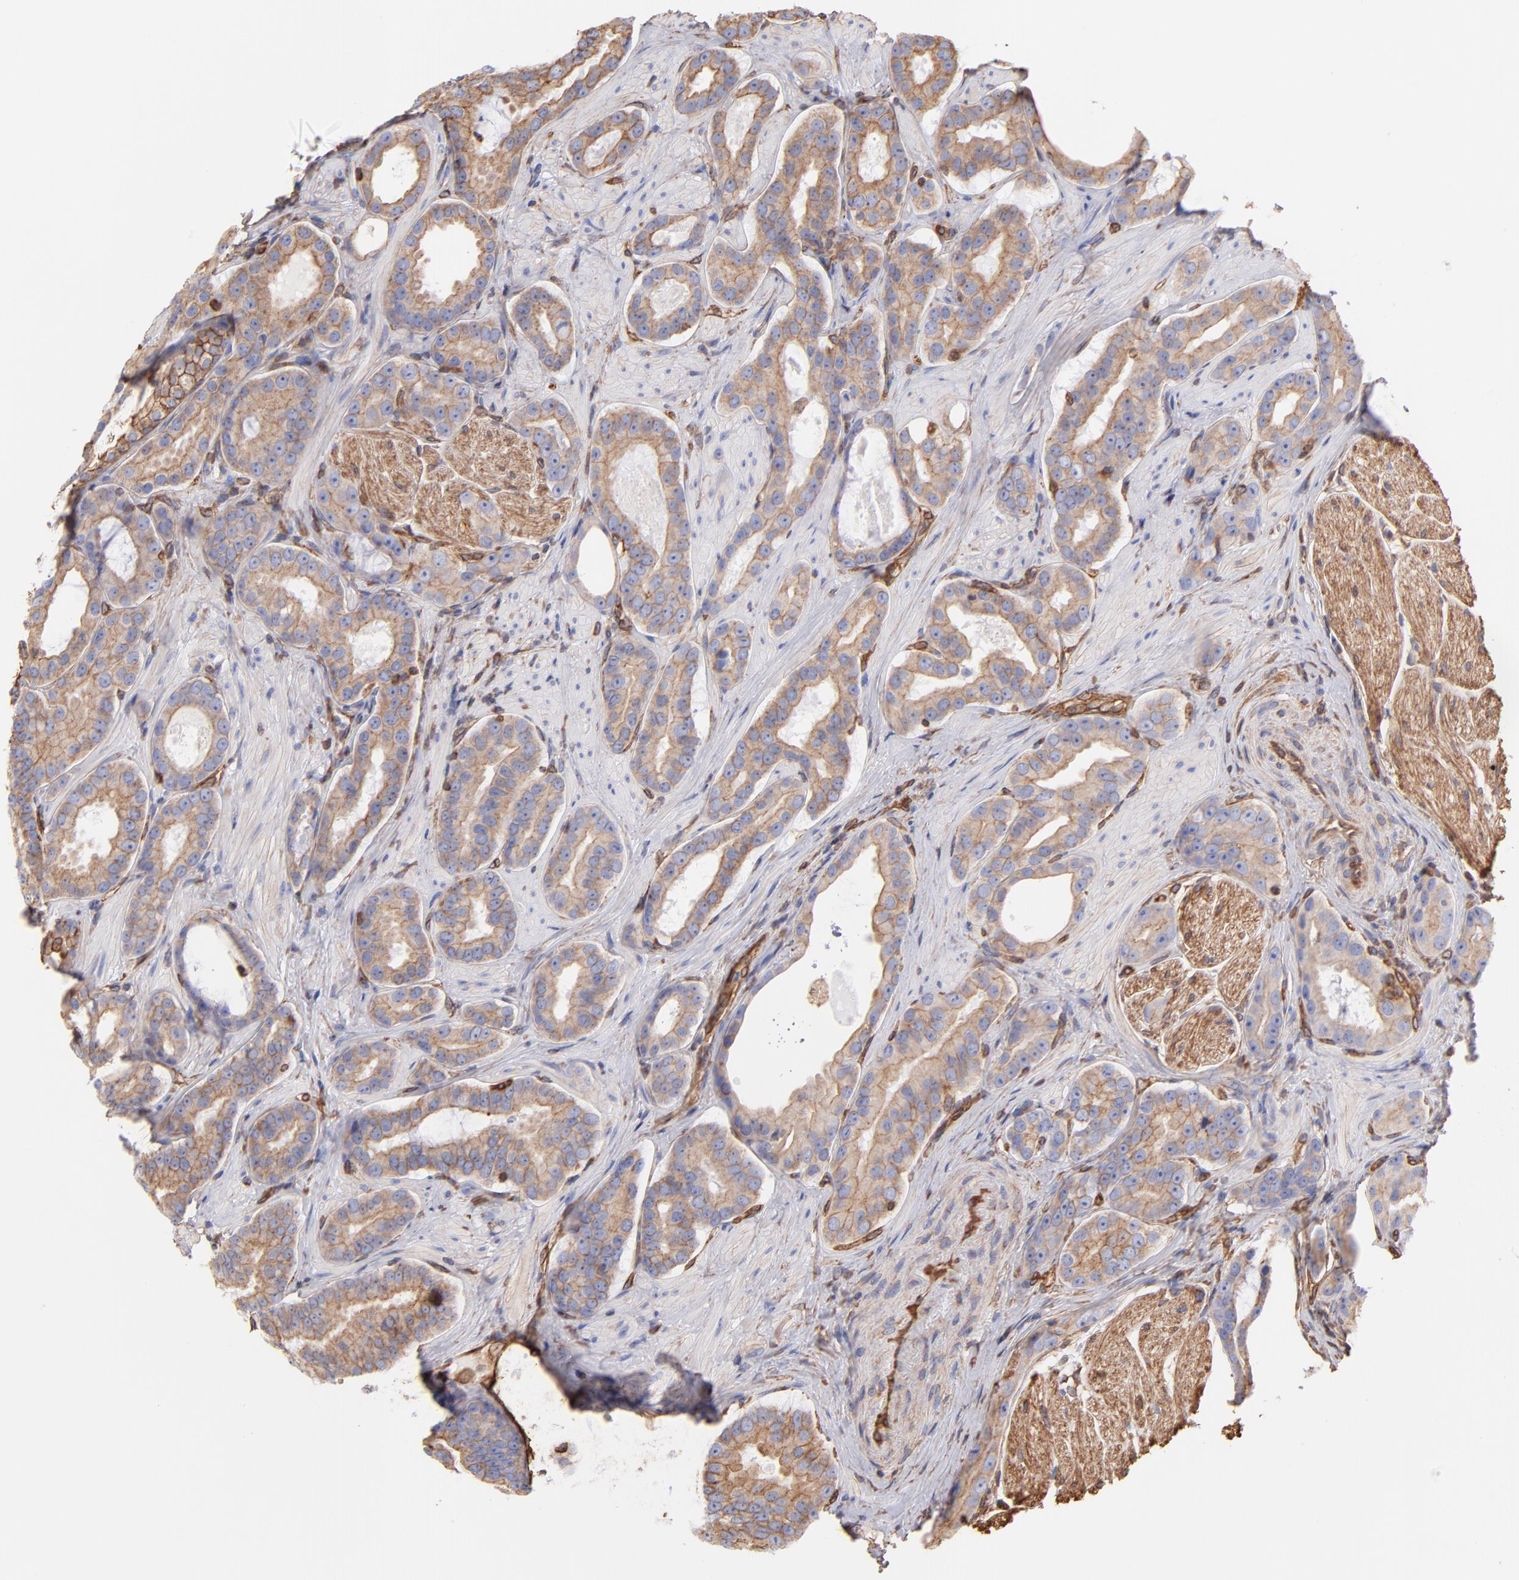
{"staining": {"intensity": "moderate", "quantity": "25%-75%", "location": "cytoplasmic/membranous"}, "tissue": "prostate cancer", "cell_type": "Tumor cells", "image_type": "cancer", "snomed": [{"axis": "morphology", "description": "Adenocarcinoma, Low grade"}, {"axis": "topography", "description": "Prostate"}], "caption": "Low-grade adenocarcinoma (prostate) stained with IHC shows moderate cytoplasmic/membranous expression in approximately 25%-75% of tumor cells. The protein is shown in brown color, while the nuclei are stained blue.", "gene": "PLEC", "patient": {"sex": "male", "age": 59}}